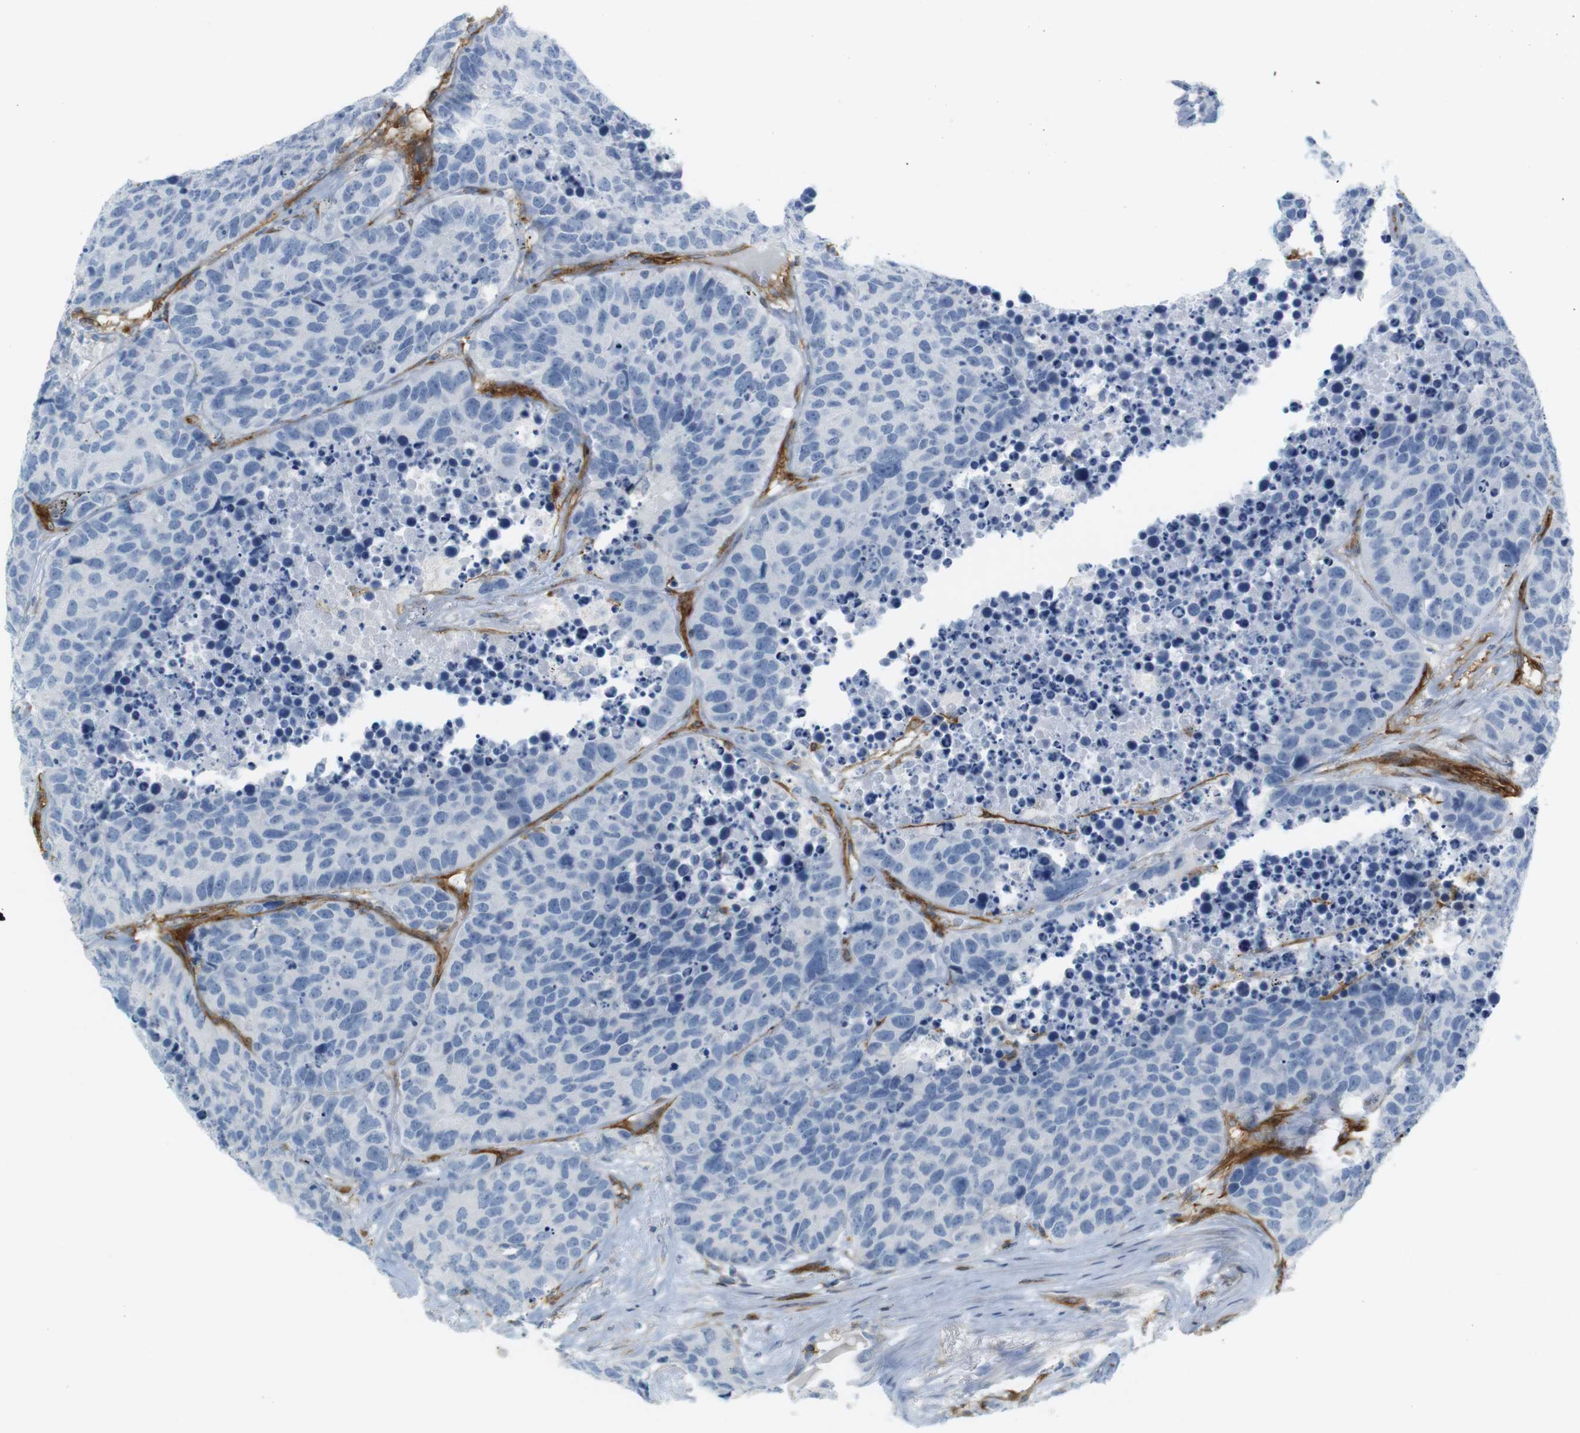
{"staining": {"intensity": "negative", "quantity": "none", "location": "none"}, "tissue": "carcinoid", "cell_type": "Tumor cells", "image_type": "cancer", "snomed": [{"axis": "morphology", "description": "Carcinoid, malignant, NOS"}, {"axis": "topography", "description": "Lung"}], "caption": "The immunohistochemistry (IHC) image has no significant expression in tumor cells of carcinoid tissue.", "gene": "F2R", "patient": {"sex": "male", "age": 60}}